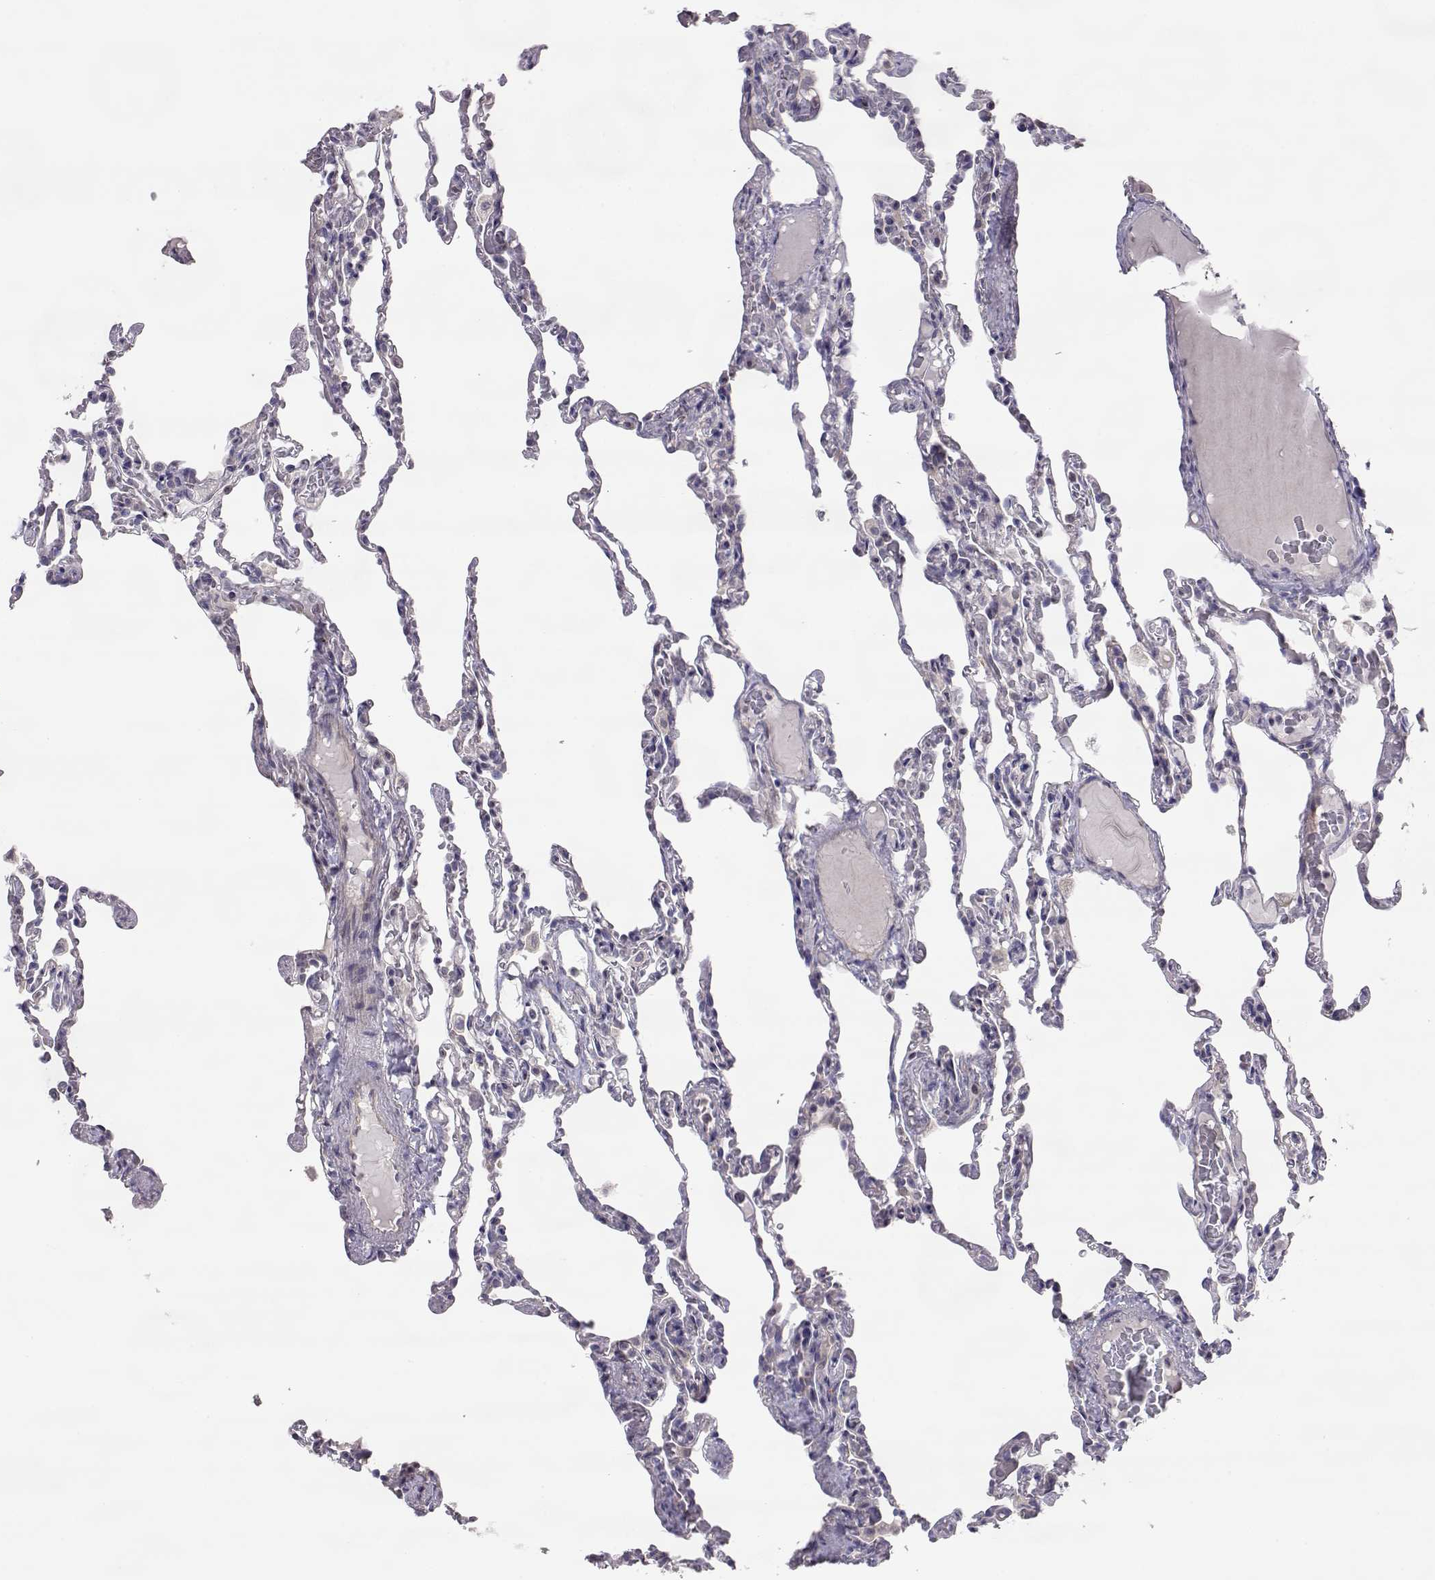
{"staining": {"intensity": "negative", "quantity": "none", "location": "none"}, "tissue": "lung", "cell_type": "Alveolar cells", "image_type": "normal", "snomed": [{"axis": "morphology", "description": "Normal tissue, NOS"}, {"axis": "topography", "description": "Lung"}], "caption": "An immunohistochemistry (IHC) image of normal lung is shown. There is no staining in alveolar cells of lung.", "gene": "NCAM2", "patient": {"sex": "female", "age": 43}}